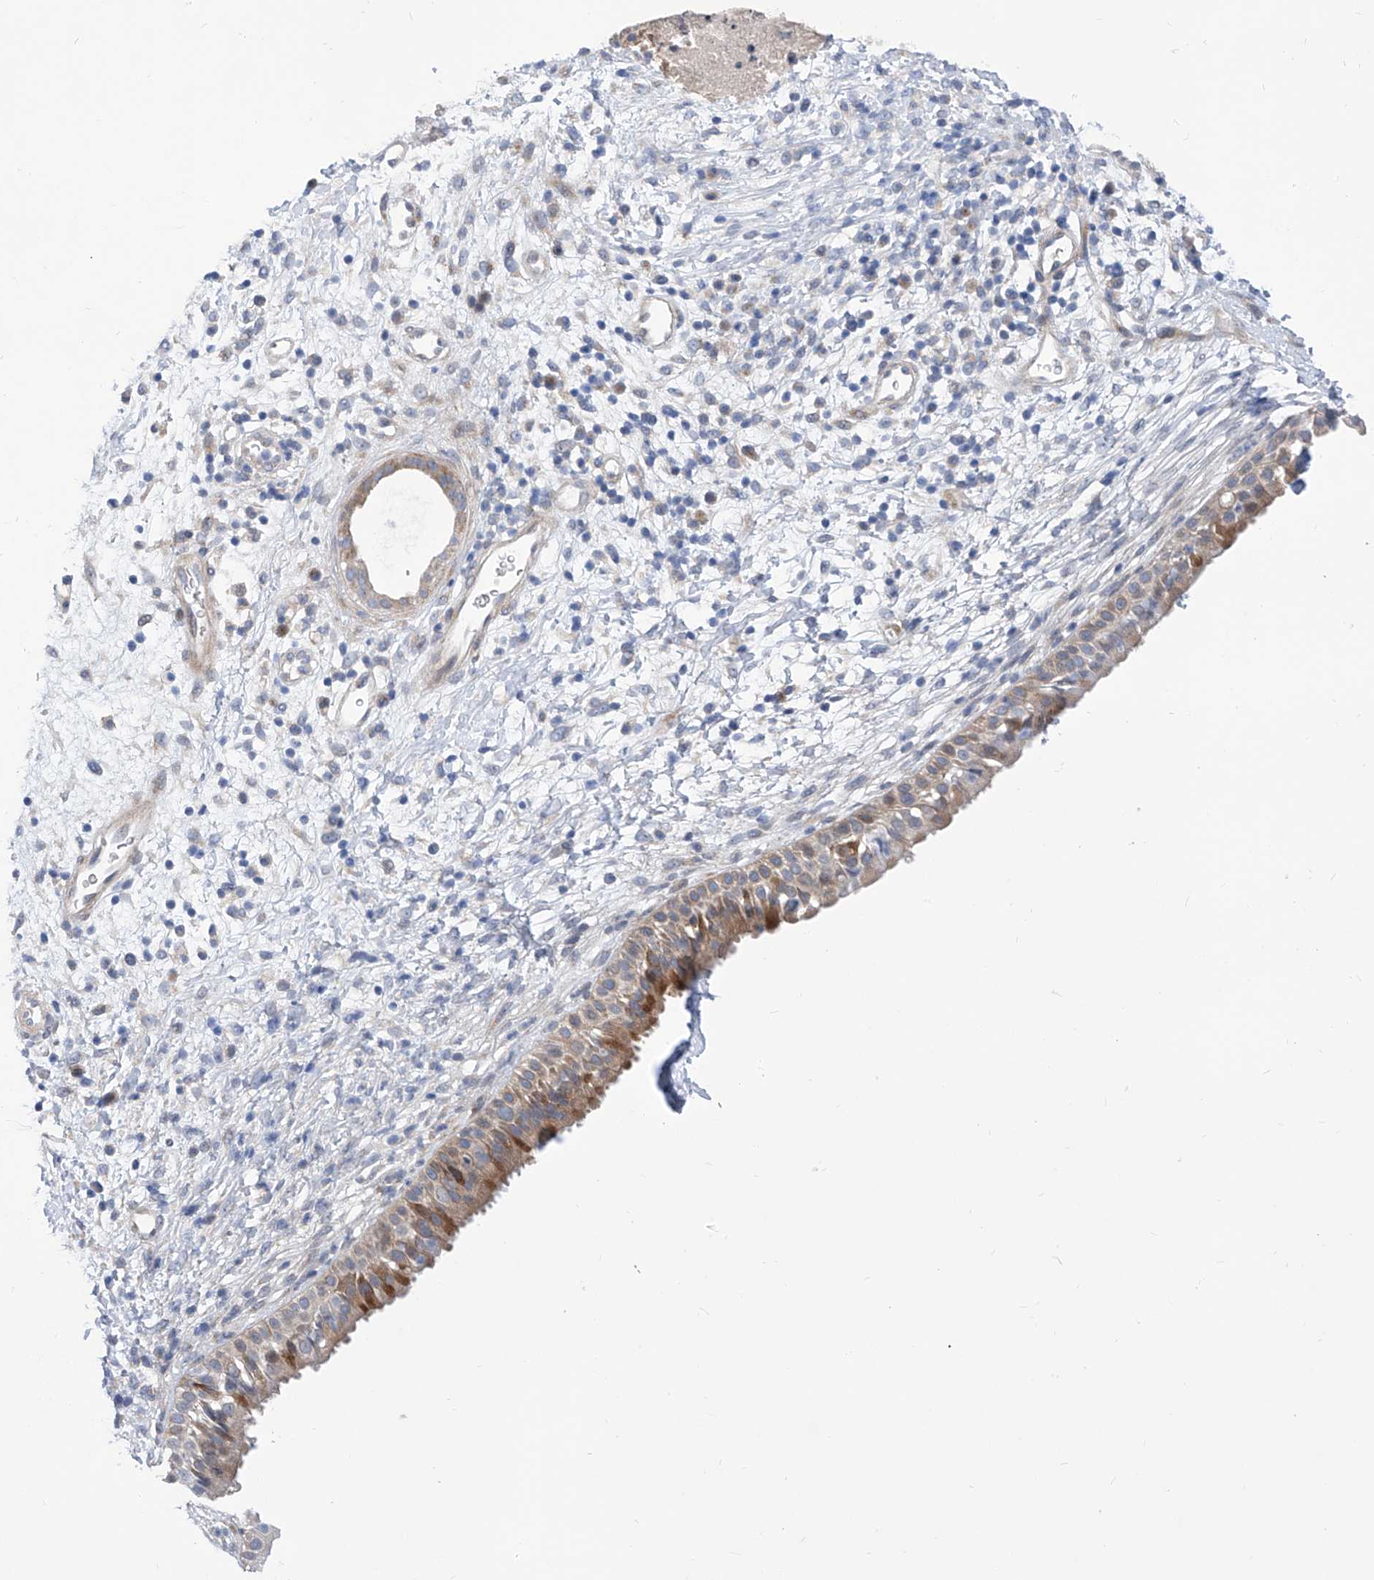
{"staining": {"intensity": "moderate", "quantity": ">75%", "location": "cytoplasmic/membranous"}, "tissue": "nasopharynx", "cell_type": "Respiratory epithelial cells", "image_type": "normal", "snomed": [{"axis": "morphology", "description": "Normal tissue, NOS"}, {"axis": "topography", "description": "Nasopharynx"}], "caption": "Moderate cytoplasmic/membranous staining for a protein is present in about >75% of respiratory epithelial cells of benign nasopharynx using IHC.", "gene": "SRBD1", "patient": {"sex": "male", "age": 22}}